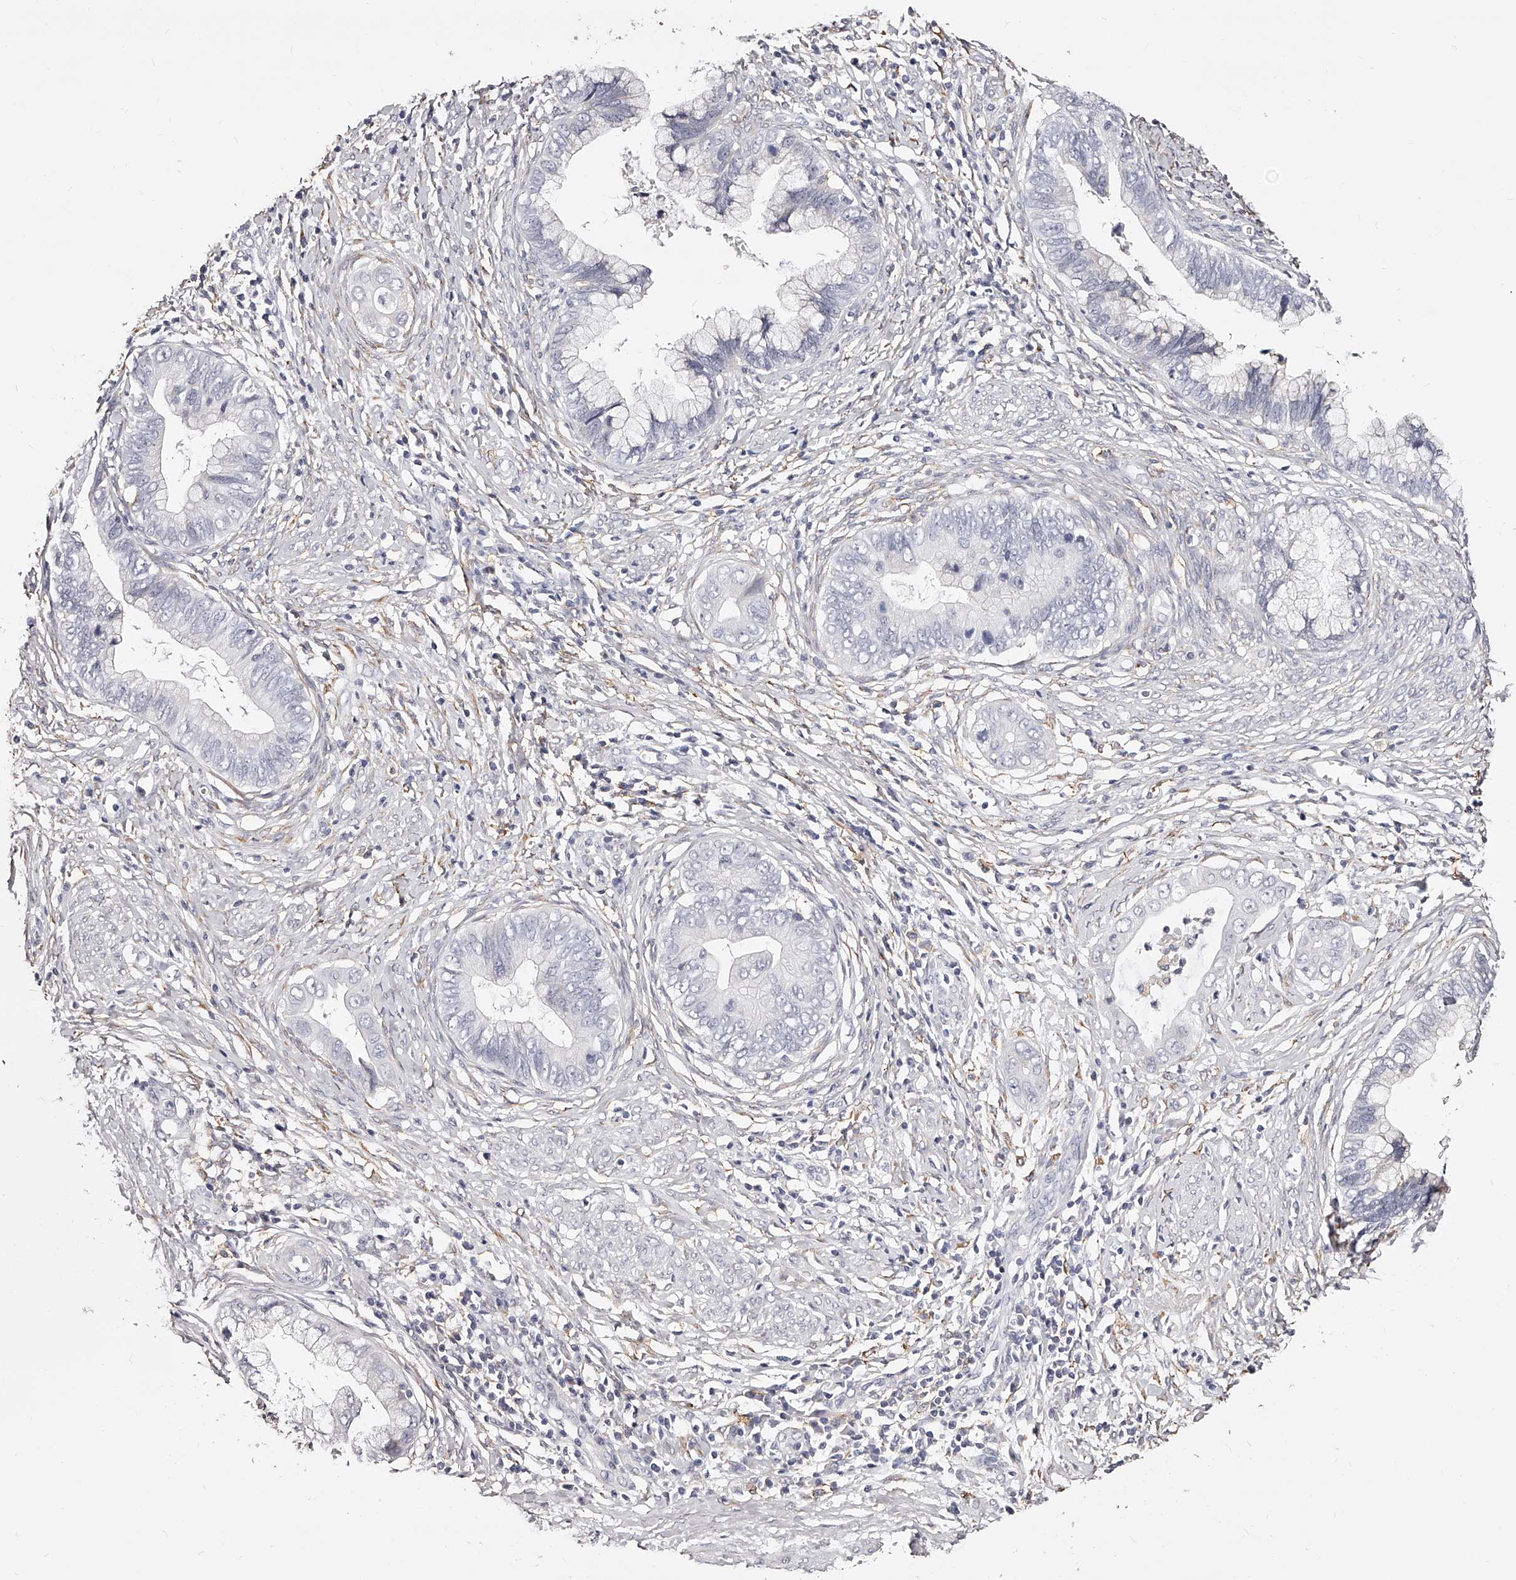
{"staining": {"intensity": "negative", "quantity": "none", "location": "none"}, "tissue": "cervical cancer", "cell_type": "Tumor cells", "image_type": "cancer", "snomed": [{"axis": "morphology", "description": "Adenocarcinoma, NOS"}, {"axis": "topography", "description": "Cervix"}], "caption": "Immunohistochemistry micrograph of cervical adenocarcinoma stained for a protein (brown), which reveals no expression in tumor cells. (DAB (3,3'-diaminobenzidine) IHC with hematoxylin counter stain).", "gene": "CD82", "patient": {"sex": "female", "age": 44}}